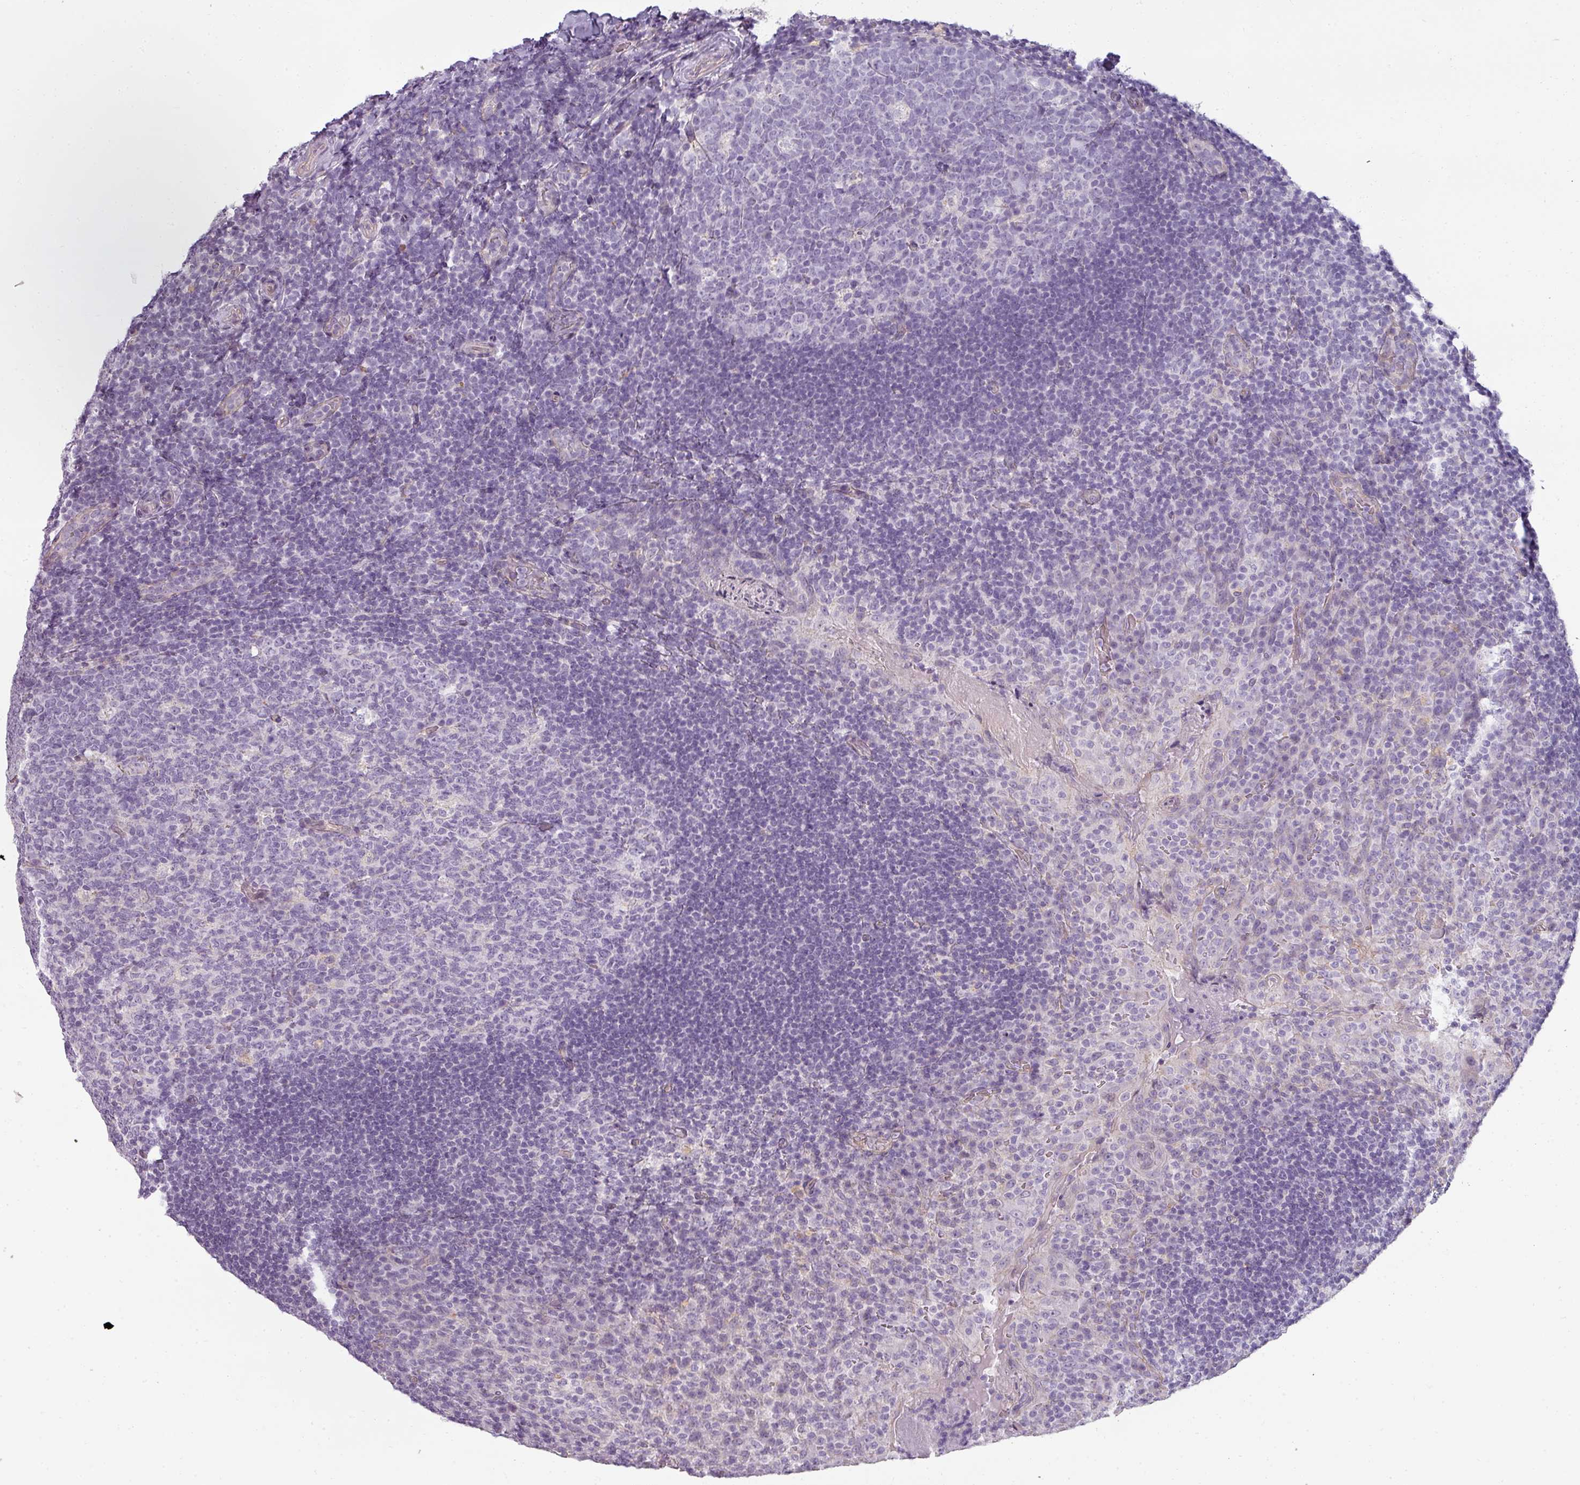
{"staining": {"intensity": "negative", "quantity": "none", "location": "none"}, "tissue": "tonsil", "cell_type": "Germinal center cells", "image_type": "normal", "snomed": [{"axis": "morphology", "description": "Normal tissue, NOS"}, {"axis": "topography", "description": "Tonsil"}], "caption": "A photomicrograph of tonsil stained for a protein demonstrates no brown staining in germinal center cells. Nuclei are stained in blue.", "gene": "ASB1", "patient": {"sex": "male", "age": 17}}